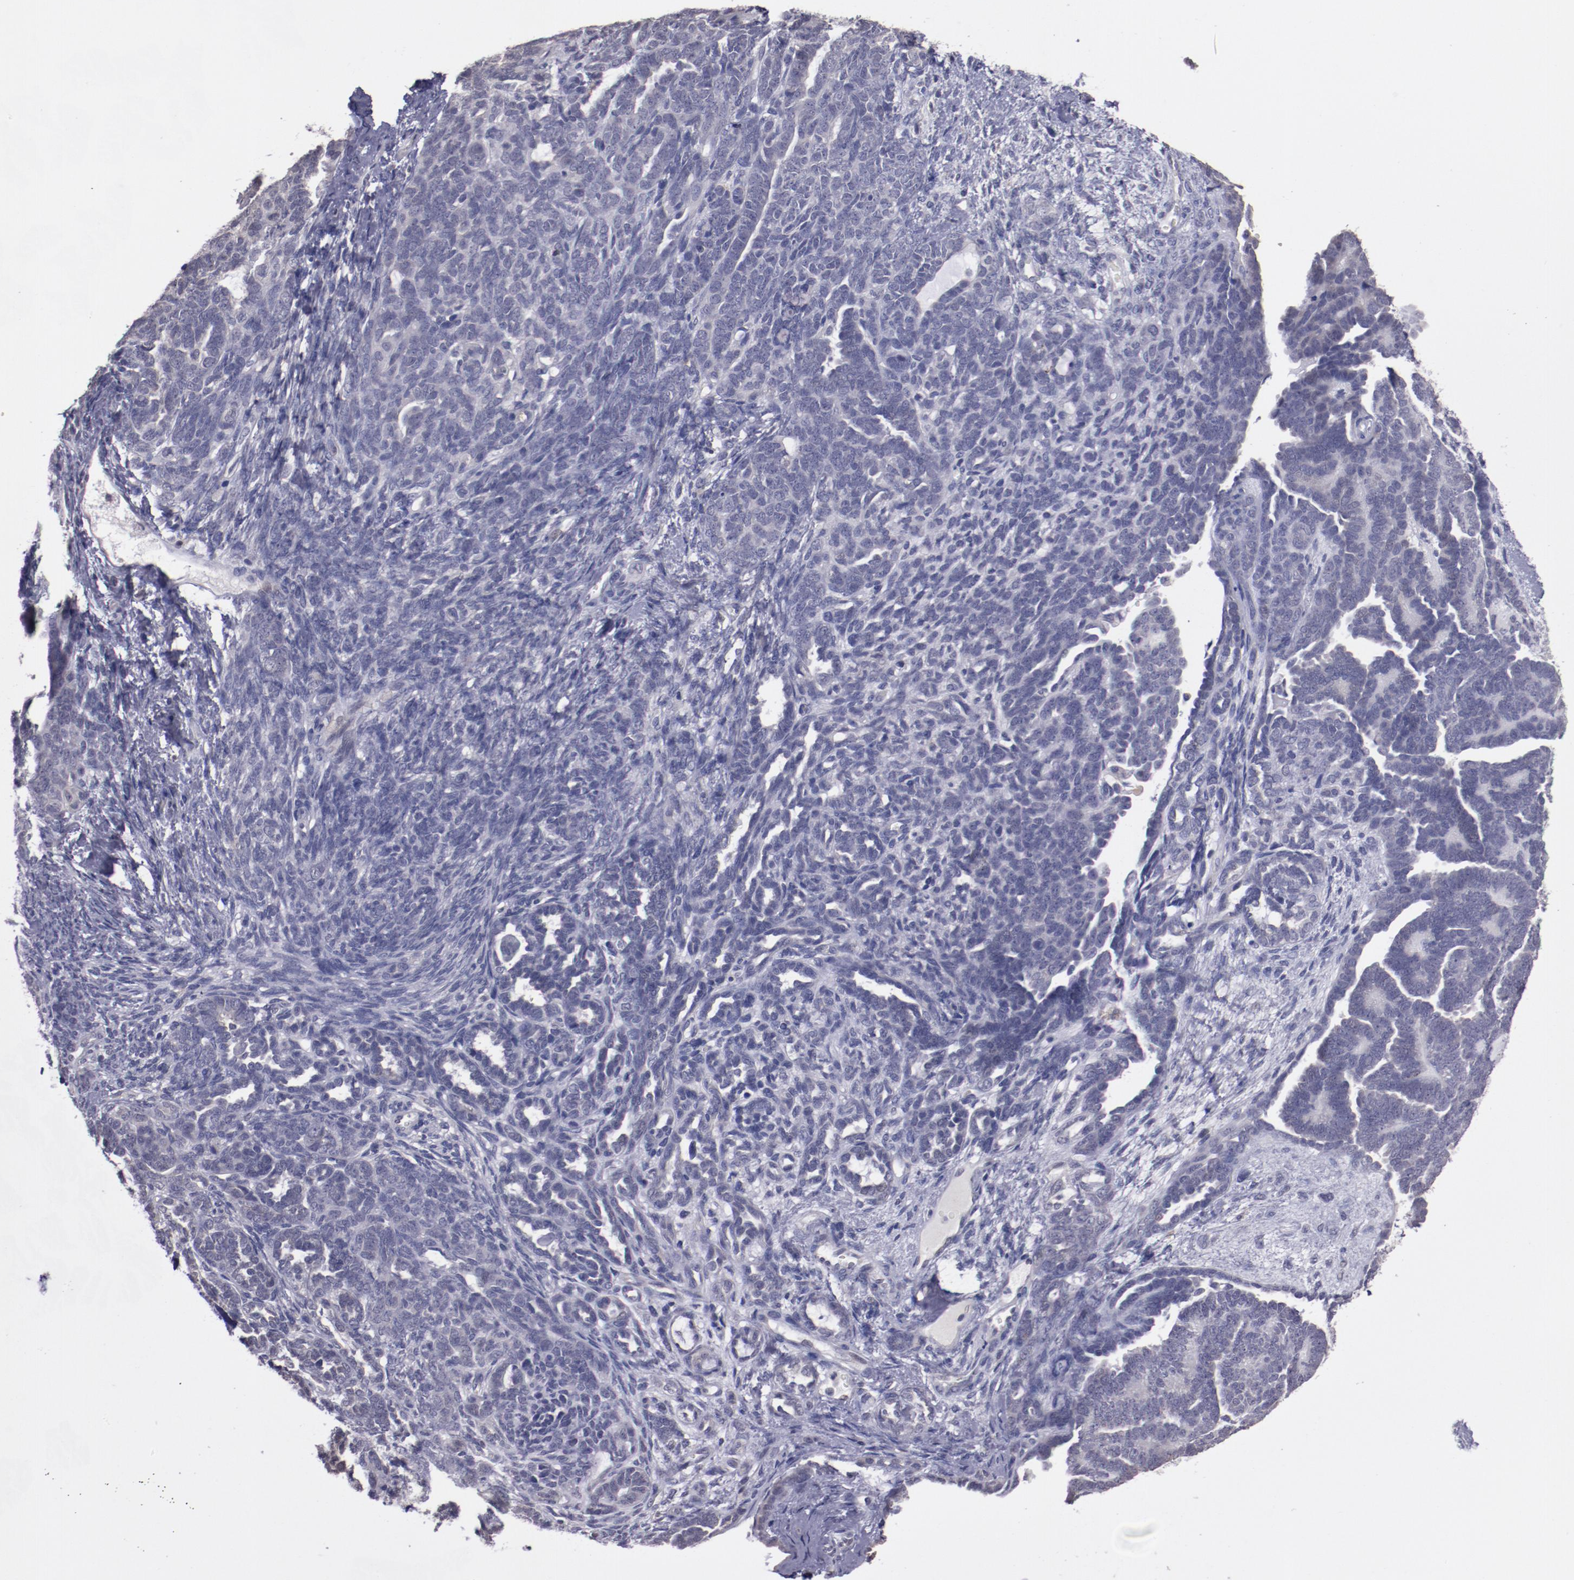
{"staining": {"intensity": "weak", "quantity": "<25%", "location": "cytoplasmic/membranous,nuclear"}, "tissue": "endometrial cancer", "cell_type": "Tumor cells", "image_type": "cancer", "snomed": [{"axis": "morphology", "description": "Neoplasm, malignant, NOS"}, {"axis": "topography", "description": "Endometrium"}], "caption": "Endometrial neoplasm (malignant) stained for a protein using immunohistochemistry (IHC) displays no expression tumor cells.", "gene": "NRXN3", "patient": {"sex": "female", "age": 74}}